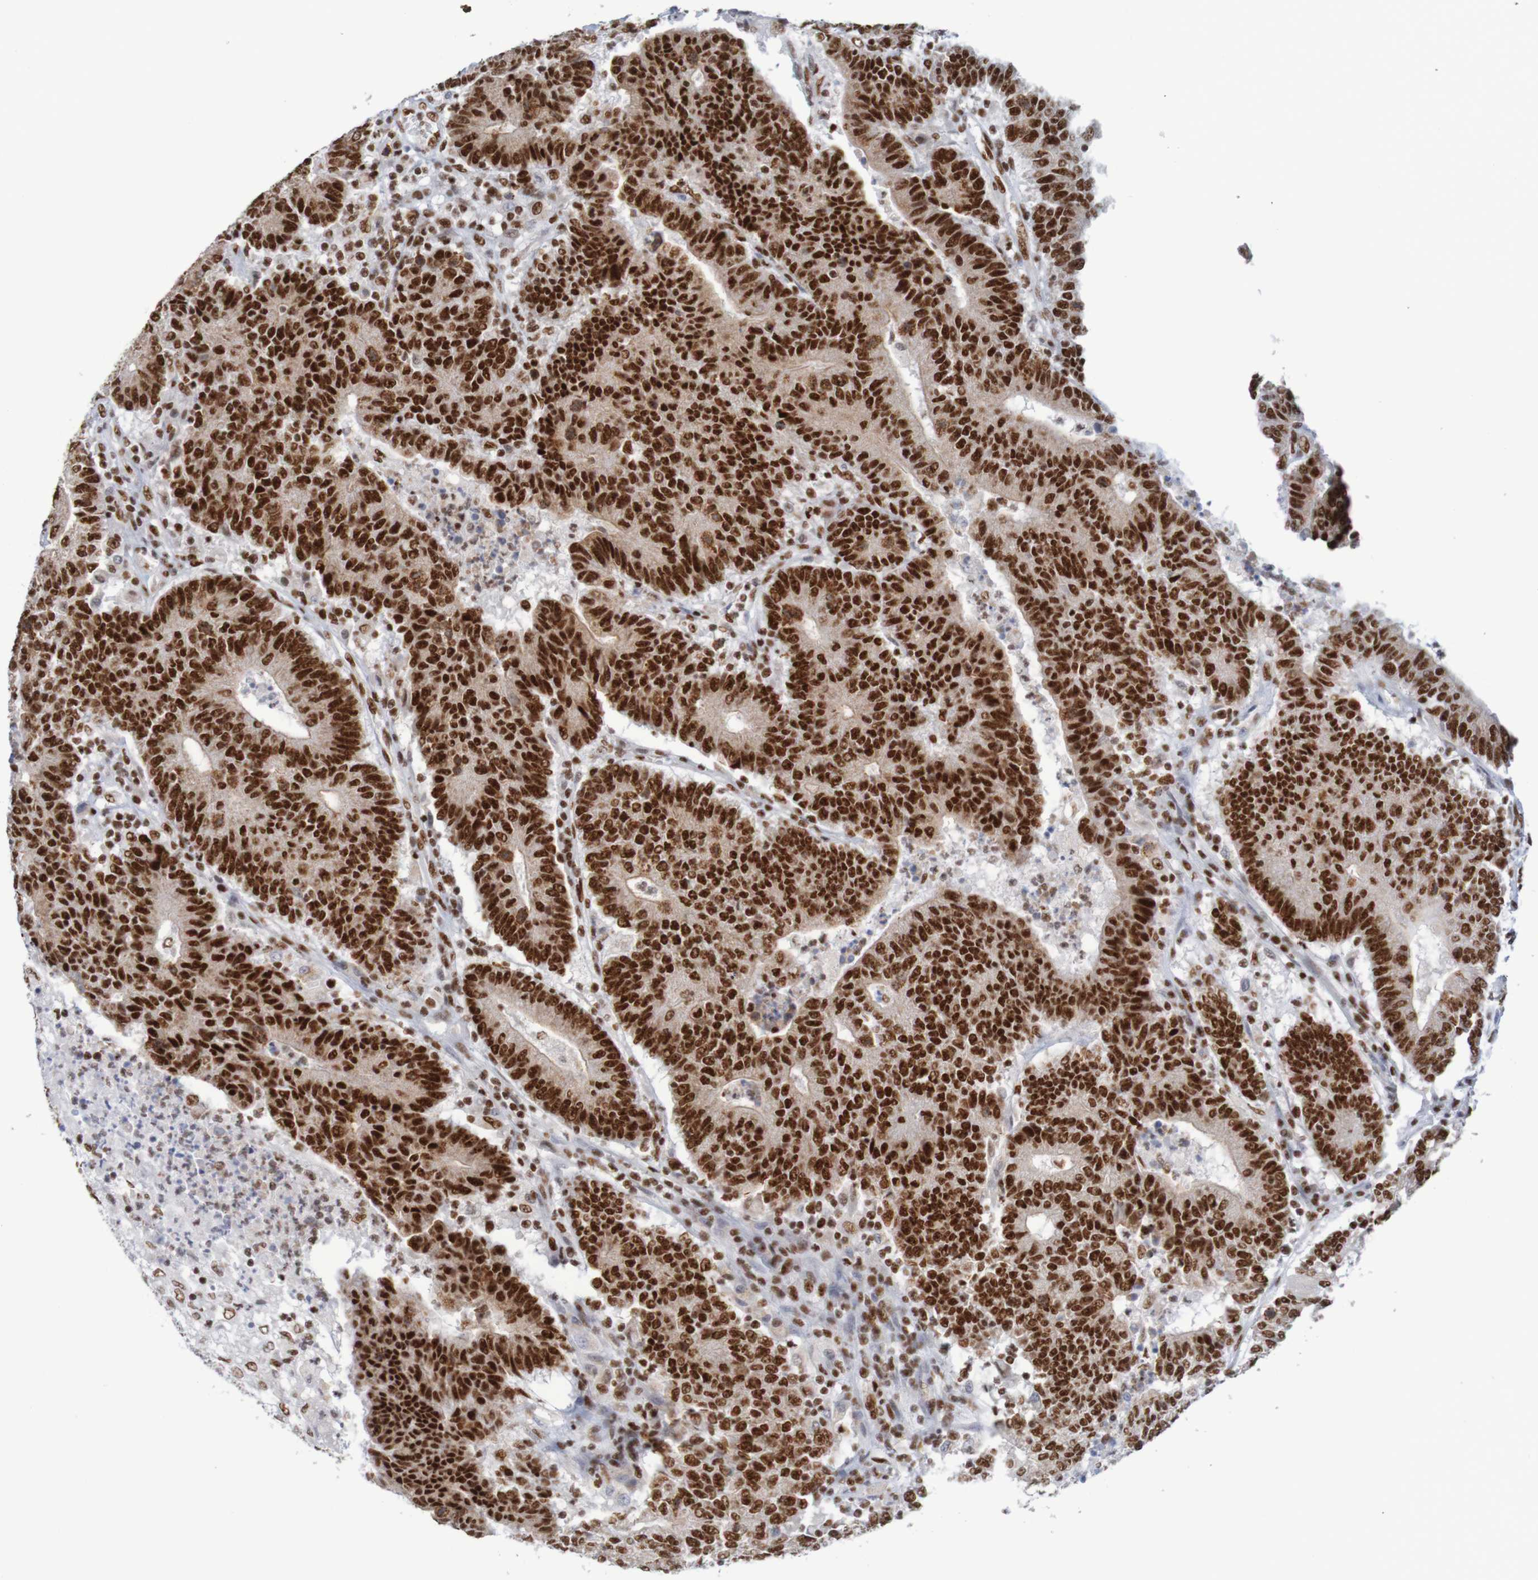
{"staining": {"intensity": "strong", "quantity": ">75%", "location": "nuclear"}, "tissue": "colorectal cancer", "cell_type": "Tumor cells", "image_type": "cancer", "snomed": [{"axis": "morphology", "description": "Normal tissue, NOS"}, {"axis": "morphology", "description": "Adenocarcinoma, NOS"}, {"axis": "topography", "description": "Colon"}], "caption": "The photomicrograph reveals staining of colorectal cancer, revealing strong nuclear protein positivity (brown color) within tumor cells. (DAB = brown stain, brightfield microscopy at high magnification).", "gene": "THRAP3", "patient": {"sex": "female", "age": 75}}